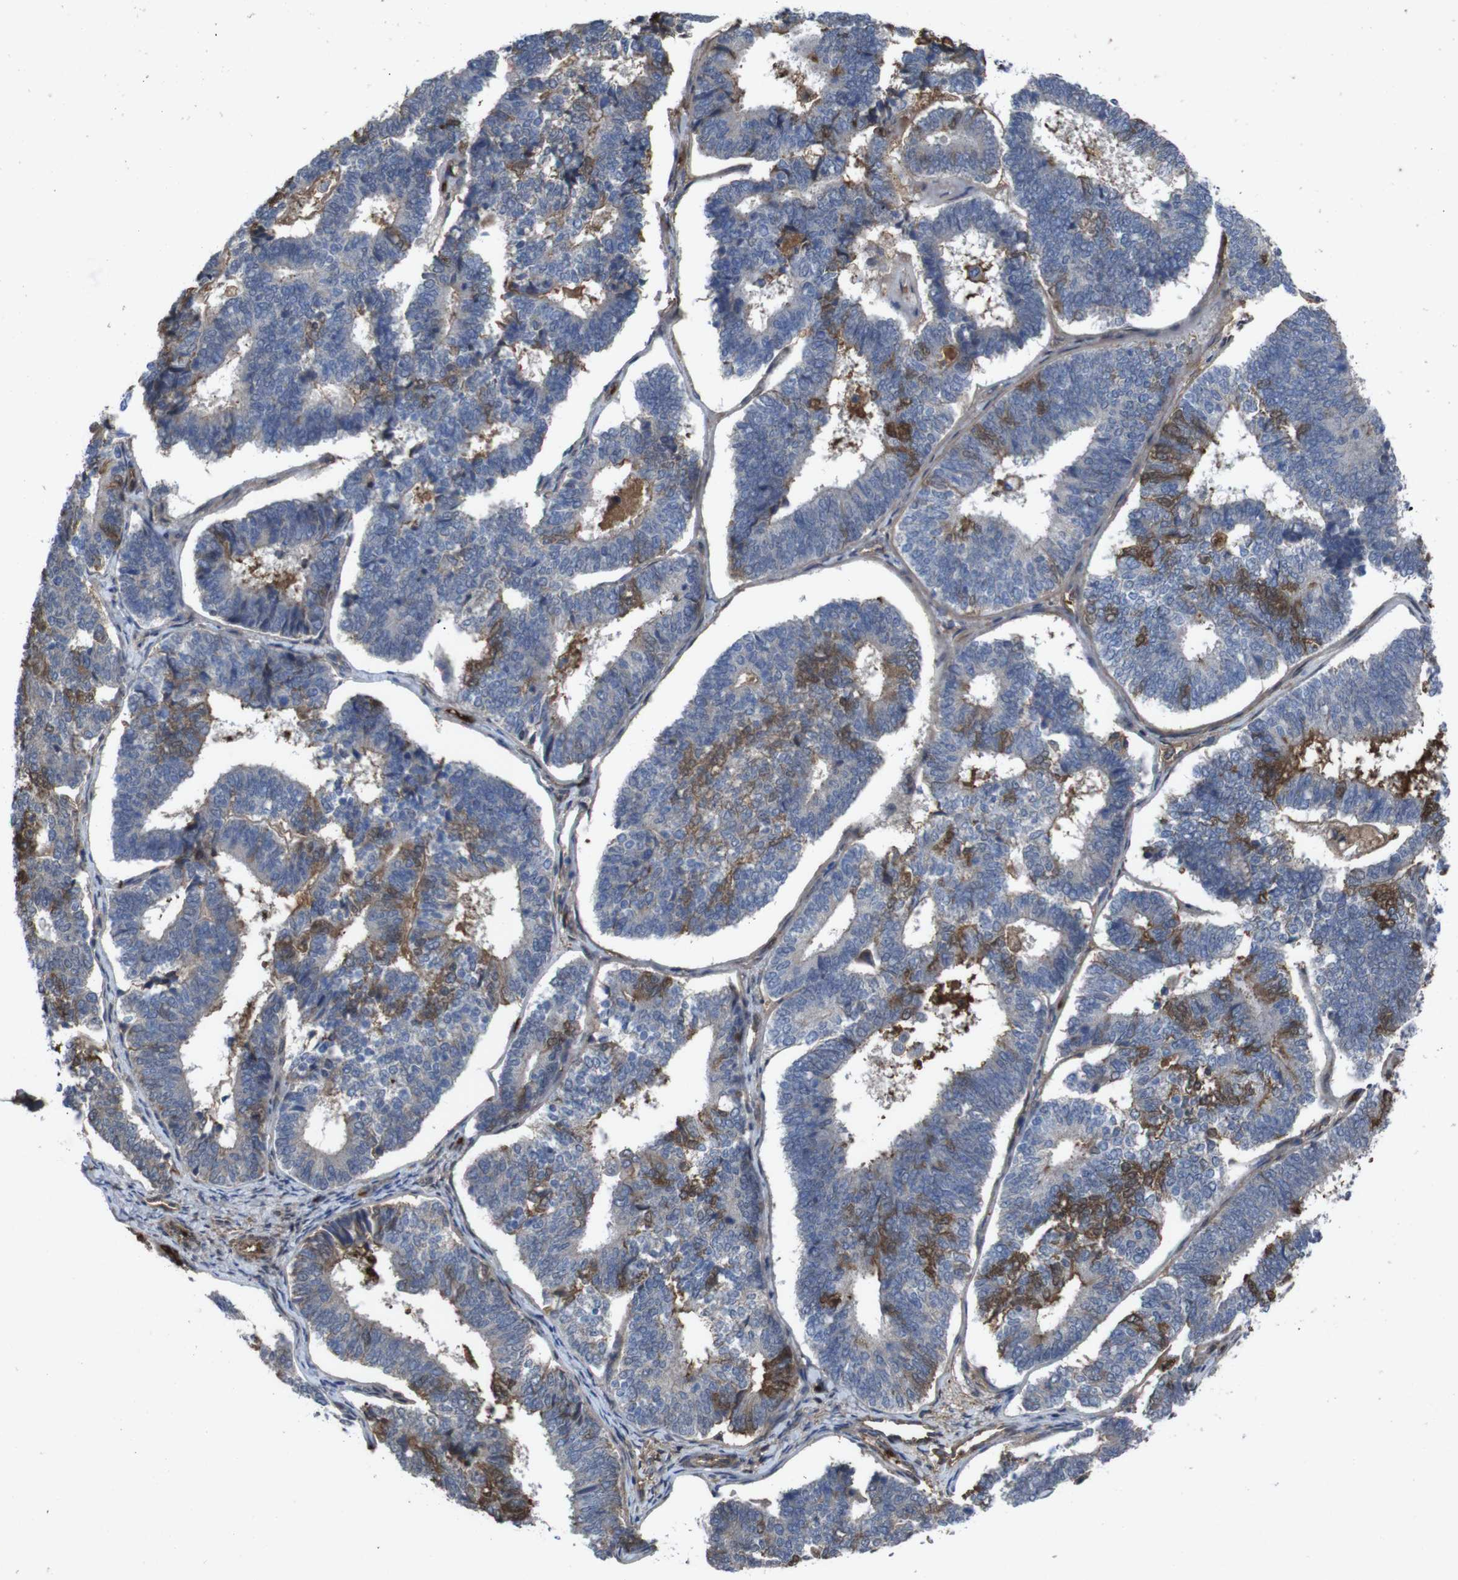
{"staining": {"intensity": "moderate", "quantity": "25%-75%", "location": "cytoplasmic/membranous"}, "tissue": "endometrial cancer", "cell_type": "Tumor cells", "image_type": "cancer", "snomed": [{"axis": "morphology", "description": "Adenocarcinoma, NOS"}, {"axis": "topography", "description": "Endometrium"}], "caption": "An immunohistochemistry (IHC) image of tumor tissue is shown. Protein staining in brown highlights moderate cytoplasmic/membranous positivity in endometrial adenocarcinoma within tumor cells.", "gene": "SPTB", "patient": {"sex": "female", "age": 70}}